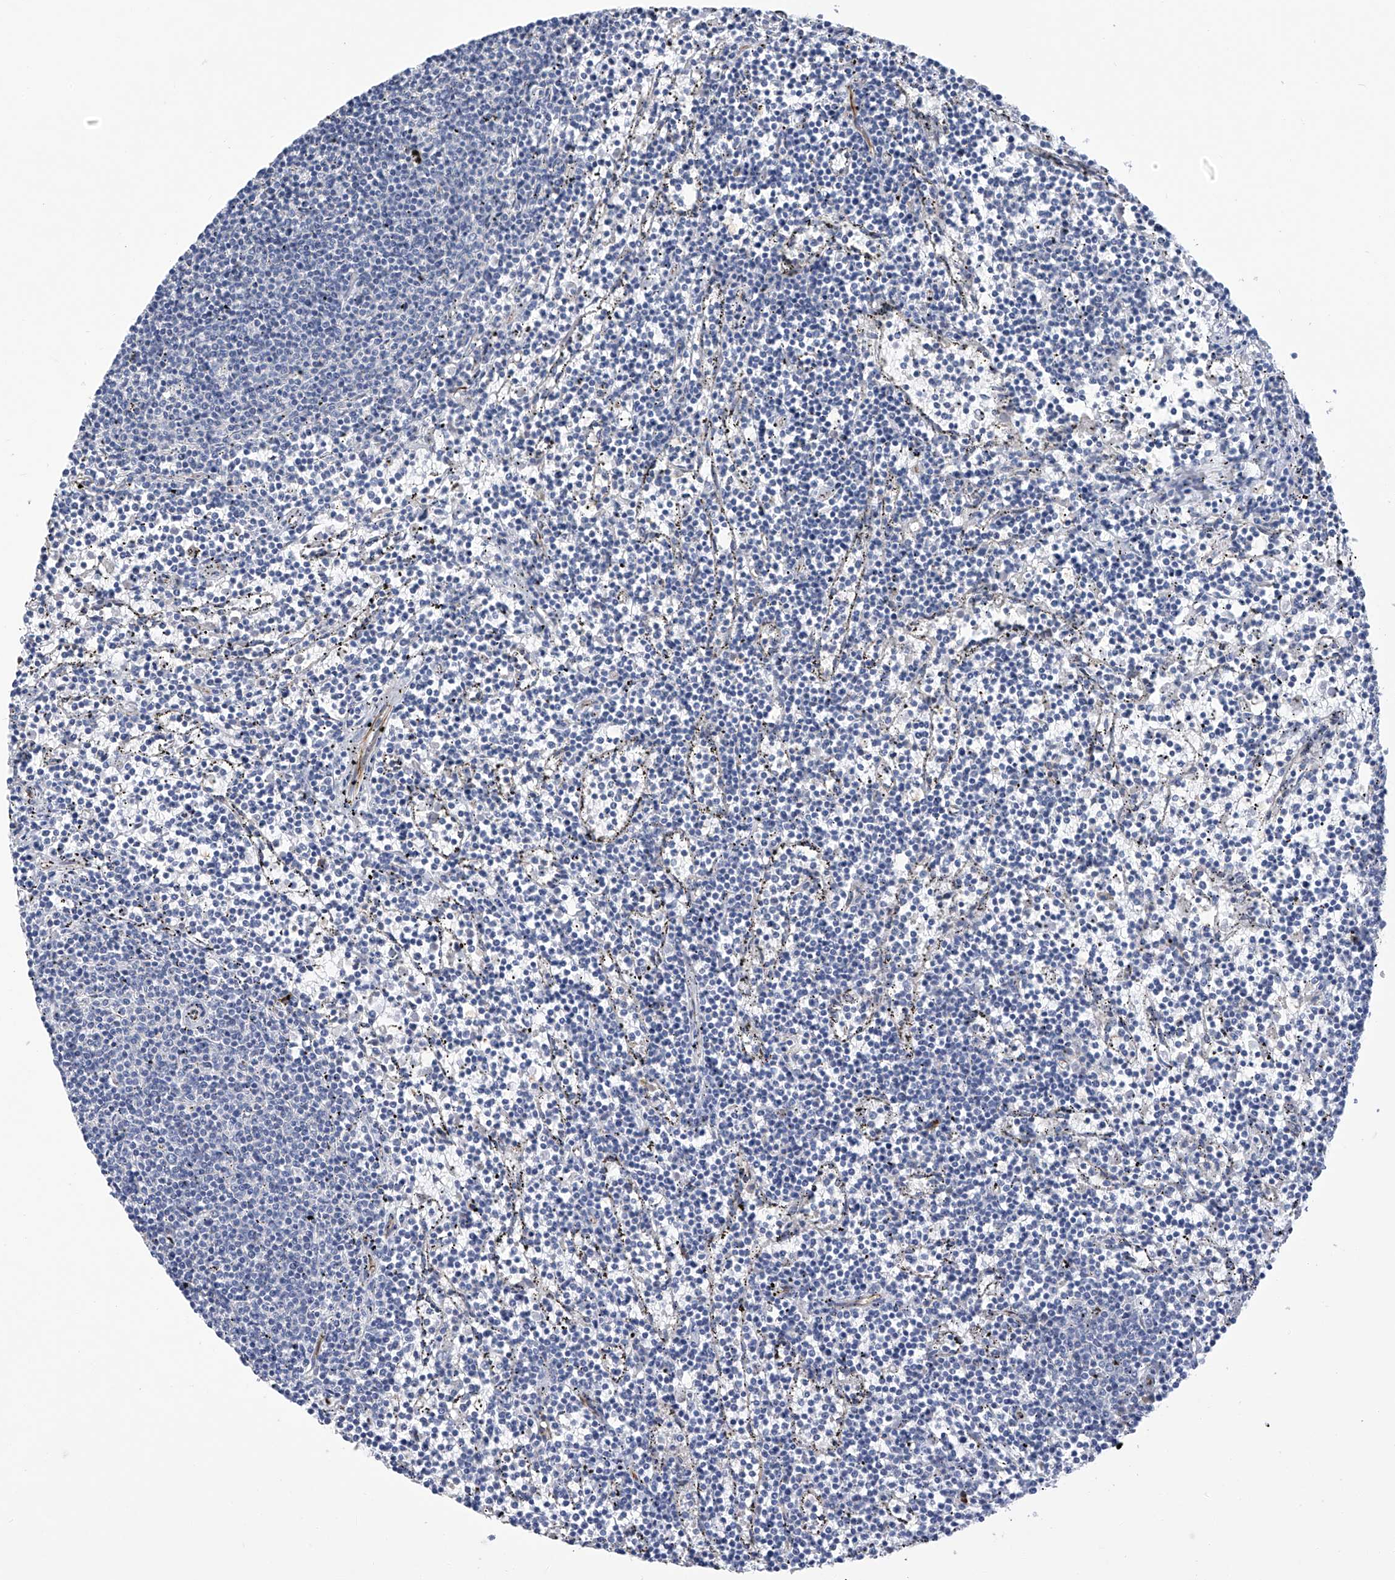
{"staining": {"intensity": "negative", "quantity": "none", "location": "none"}, "tissue": "lymphoma", "cell_type": "Tumor cells", "image_type": "cancer", "snomed": [{"axis": "morphology", "description": "Malignant lymphoma, non-Hodgkin's type, Low grade"}, {"axis": "topography", "description": "Spleen"}], "caption": "IHC photomicrograph of neoplastic tissue: lymphoma stained with DAB (3,3'-diaminobenzidine) displays no significant protein staining in tumor cells.", "gene": "SLCO4A1", "patient": {"sex": "female", "age": 50}}